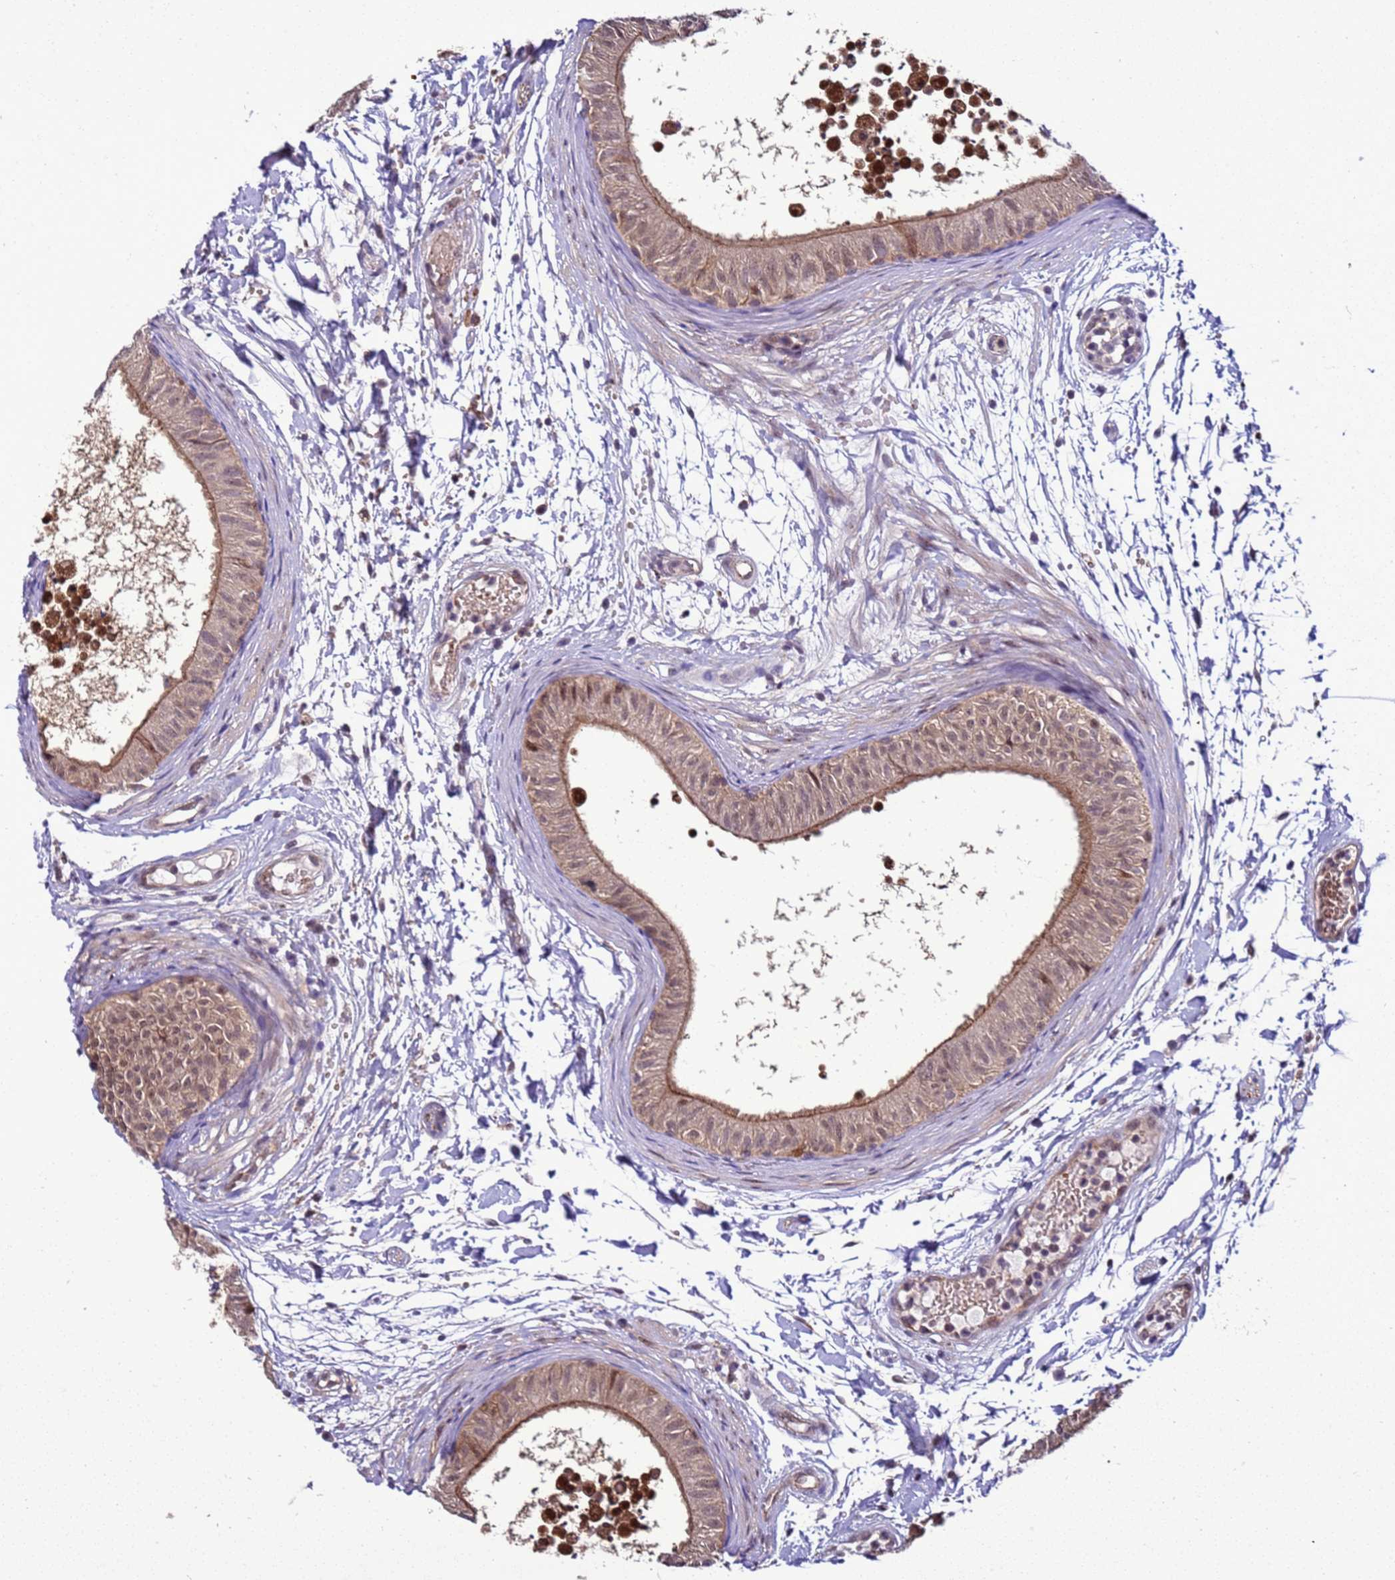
{"staining": {"intensity": "moderate", "quantity": "25%-75%", "location": "cytoplasmic/membranous,nuclear"}, "tissue": "epididymis", "cell_type": "Glandular cells", "image_type": "normal", "snomed": [{"axis": "morphology", "description": "Normal tissue, NOS"}, {"axis": "topography", "description": "Epididymis"}], "caption": "Protein expression analysis of normal epididymis displays moderate cytoplasmic/membranous,nuclear expression in about 25%-75% of glandular cells.", "gene": "GEN1", "patient": {"sex": "male", "age": 15}}